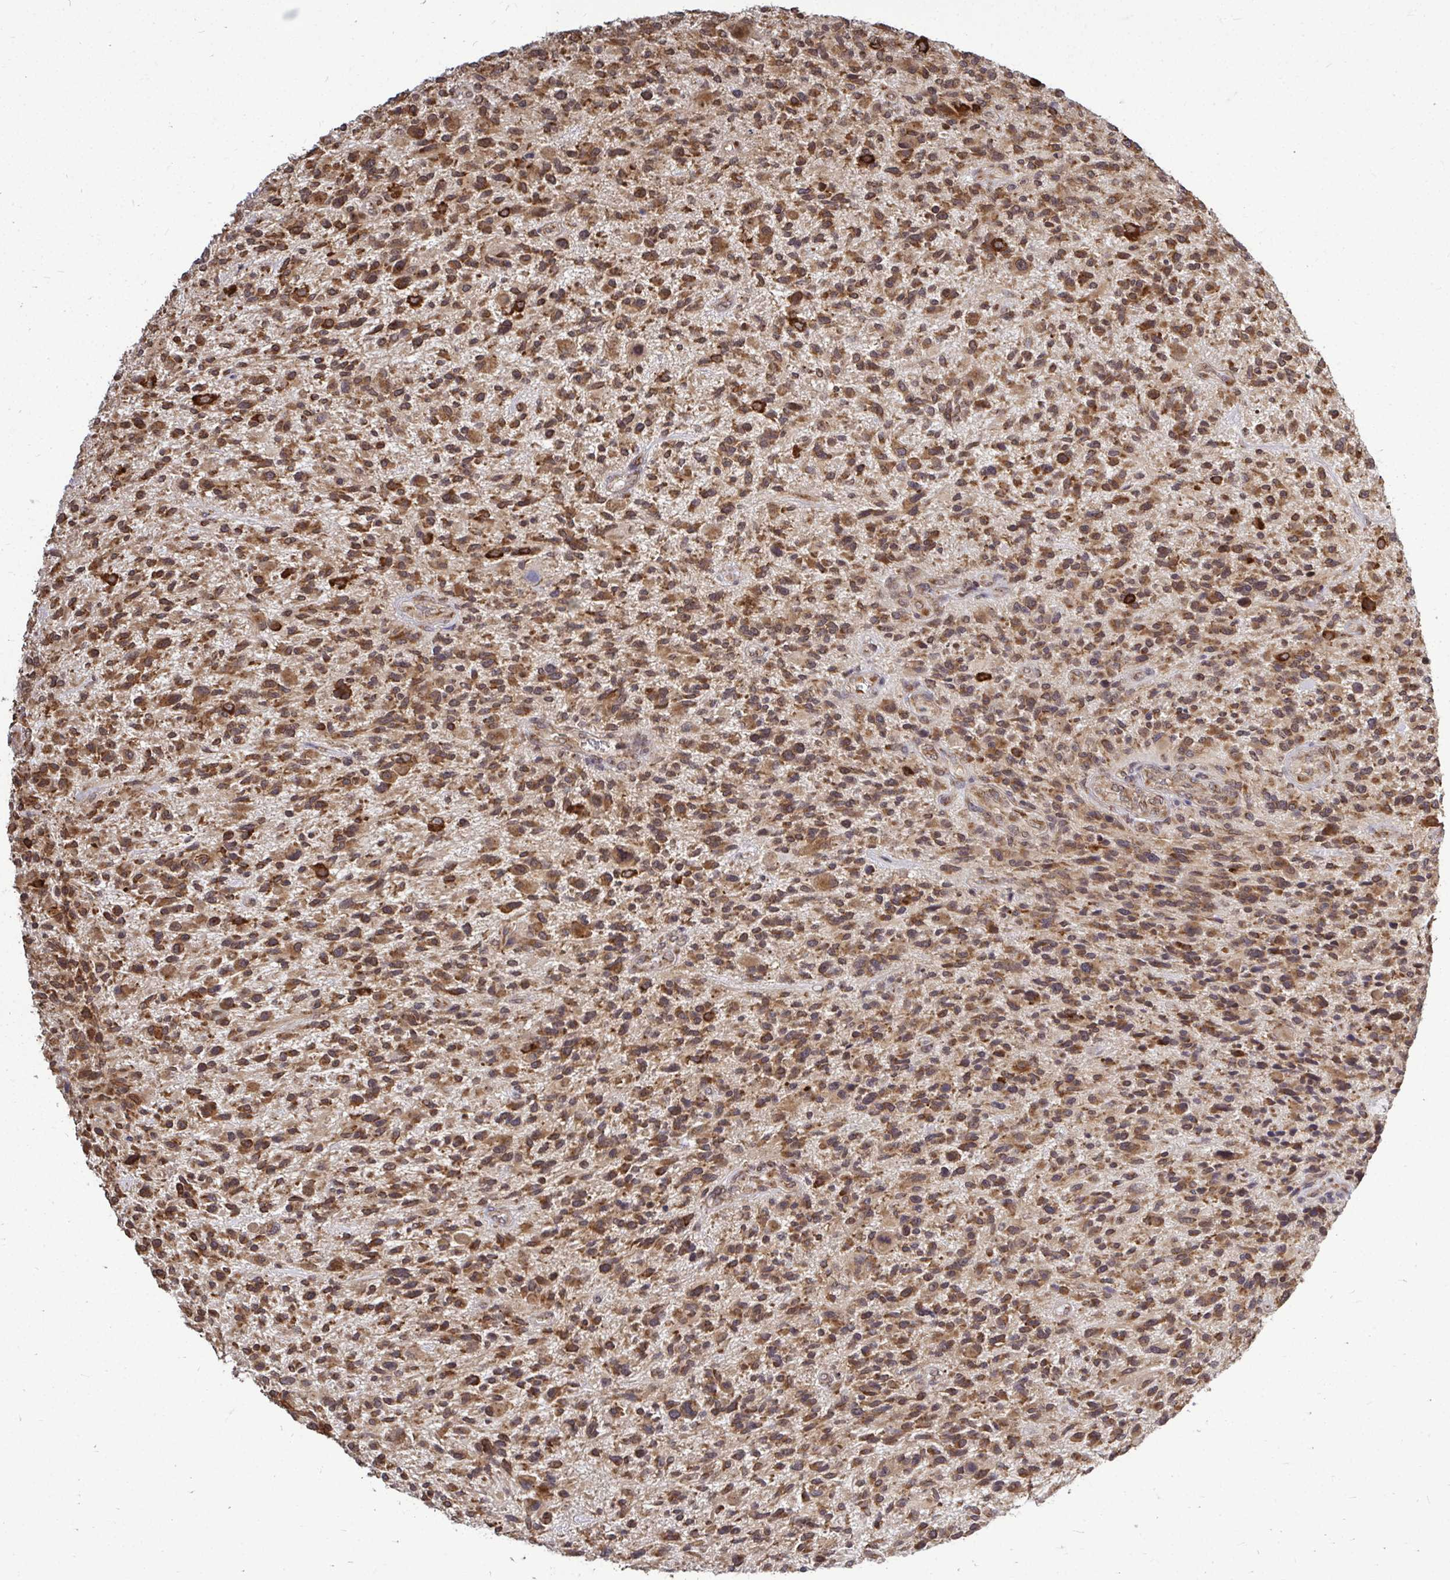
{"staining": {"intensity": "moderate", "quantity": ">75%", "location": "cytoplasmic/membranous"}, "tissue": "glioma", "cell_type": "Tumor cells", "image_type": "cancer", "snomed": [{"axis": "morphology", "description": "Glioma, malignant, High grade"}, {"axis": "topography", "description": "Brain"}], "caption": "A histopathology image of glioma stained for a protein reveals moderate cytoplasmic/membranous brown staining in tumor cells.", "gene": "FMR1", "patient": {"sex": "male", "age": 47}}